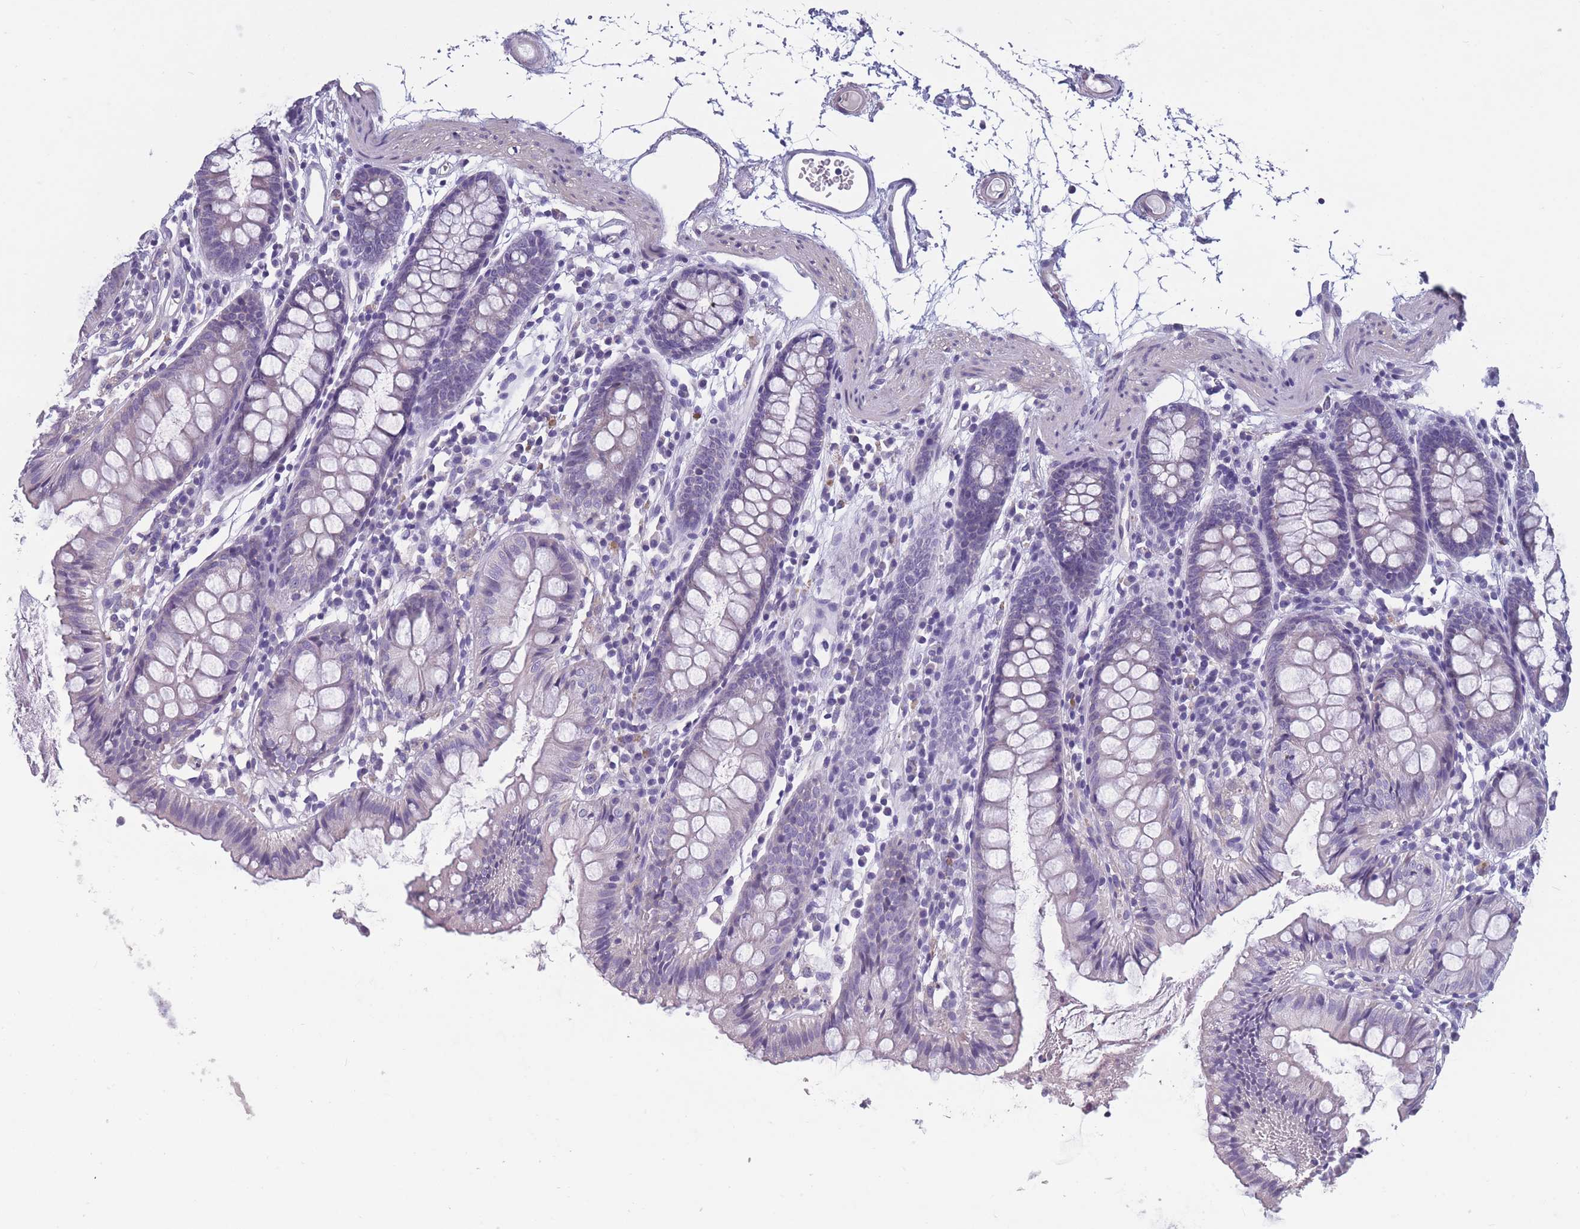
{"staining": {"intensity": "negative", "quantity": "none", "location": "none"}, "tissue": "colon", "cell_type": "Endothelial cells", "image_type": "normal", "snomed": [{"axis": "morphology", "description": "Normal tissue, NOS"}, {"axis": "topography", "description": "Colon"}], "caption": "Normal colon was stained to show a protein in brown. There is no significant staining in endothelial cells. (Immunohistochemistry (ihc), brightfield microscopy, high magnification).", "gene": "OR4C5", "patient": {"sex": "female", "age": 84}}